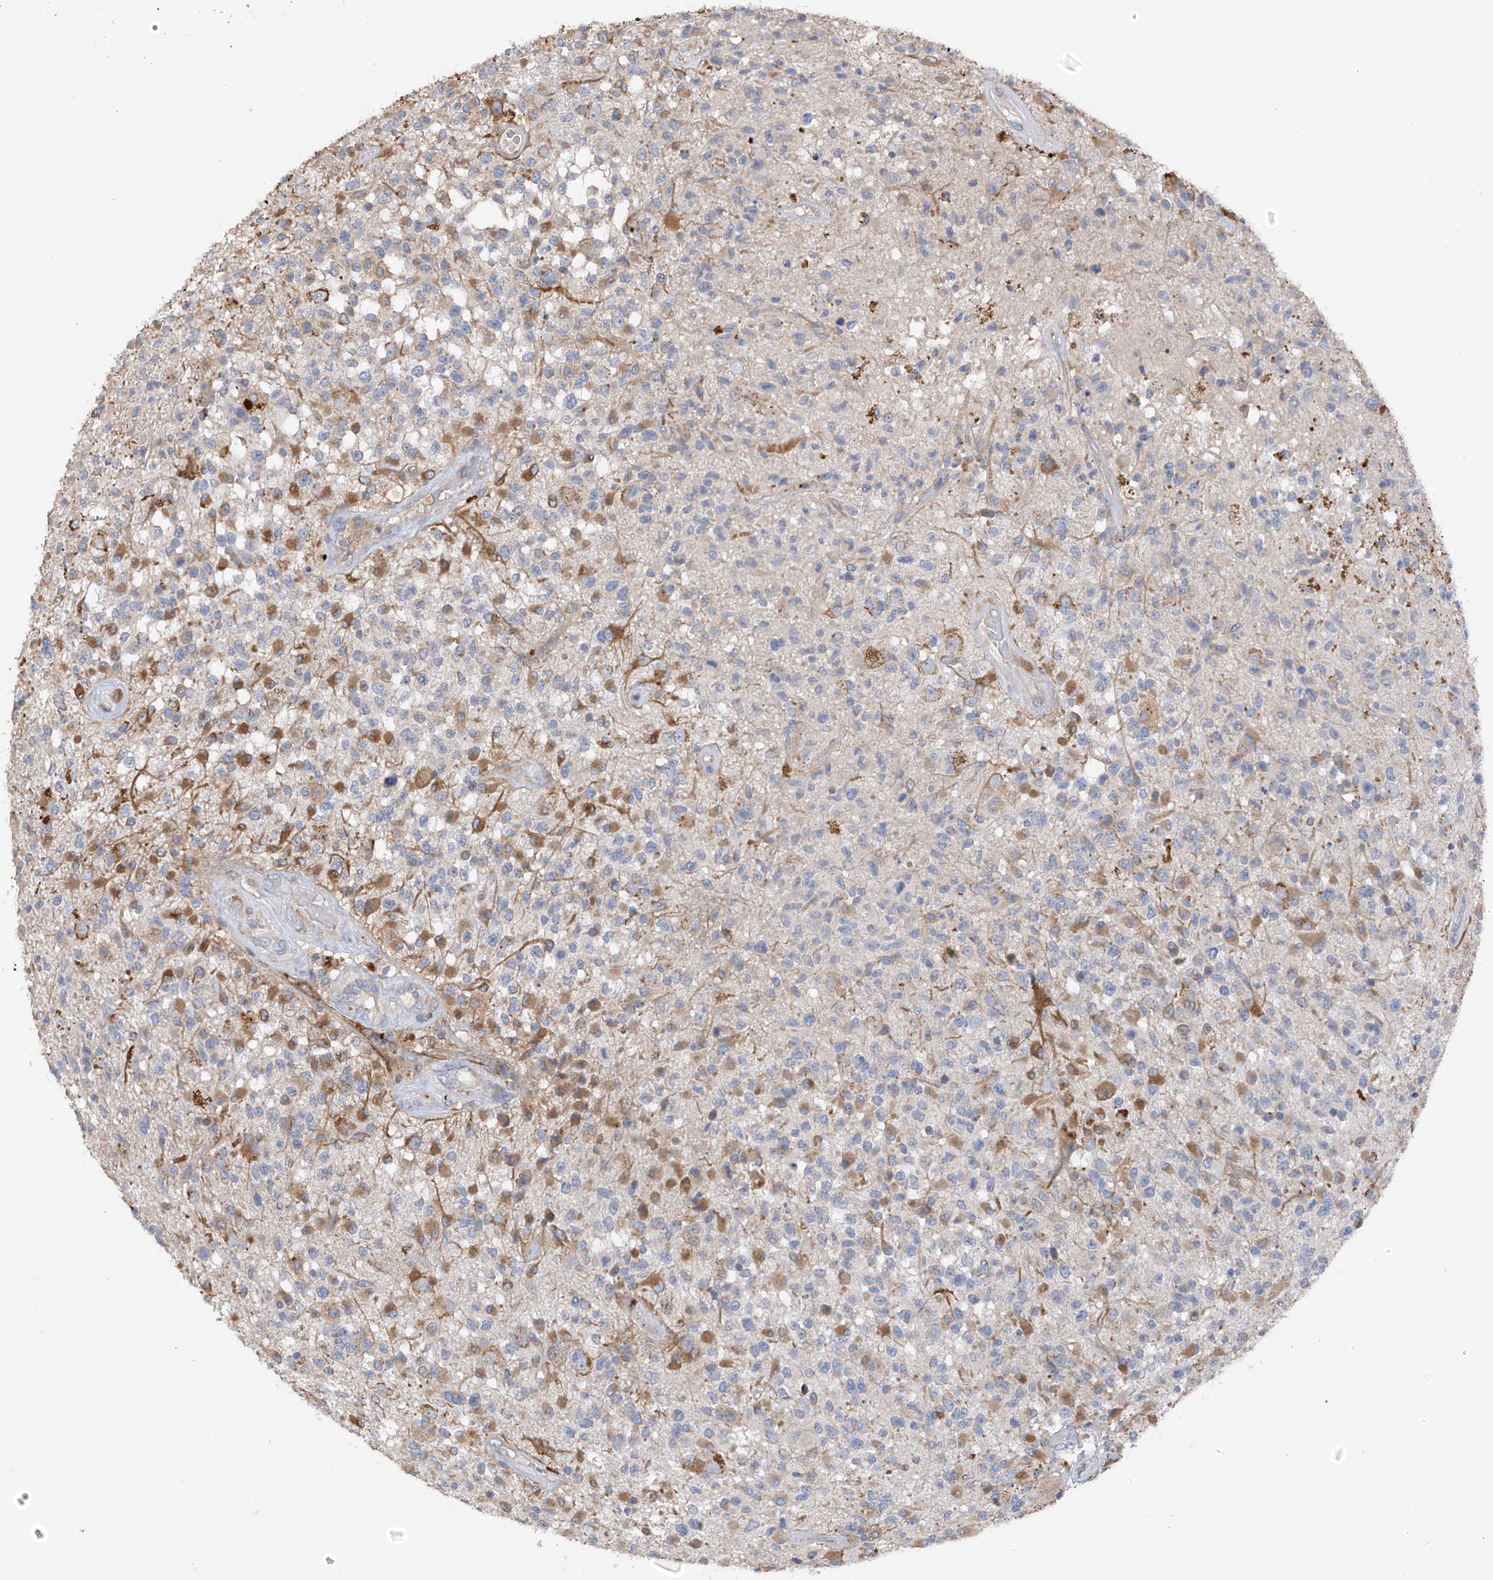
{"staining": {"intensity": "negative", "quantity": "none", "location": "none"}, "tissue": "glioma", "cell_type": "Tumor cells", "image_type": "cancer", "snomed": [{"axis": "morphology", "description": "Glioma, malignant, High grade"}, {"axis": "morphology", "description": "Glioblastoma, NOS"}, {"axis": "topography", "description": "Brain"}], "caption": "This is an immunohistochemistry (IHC) image of glioma. There is no positivity in tumor cells.", "gene": "GALNTL6", "patient": {"sex": "male", "age": 60}}